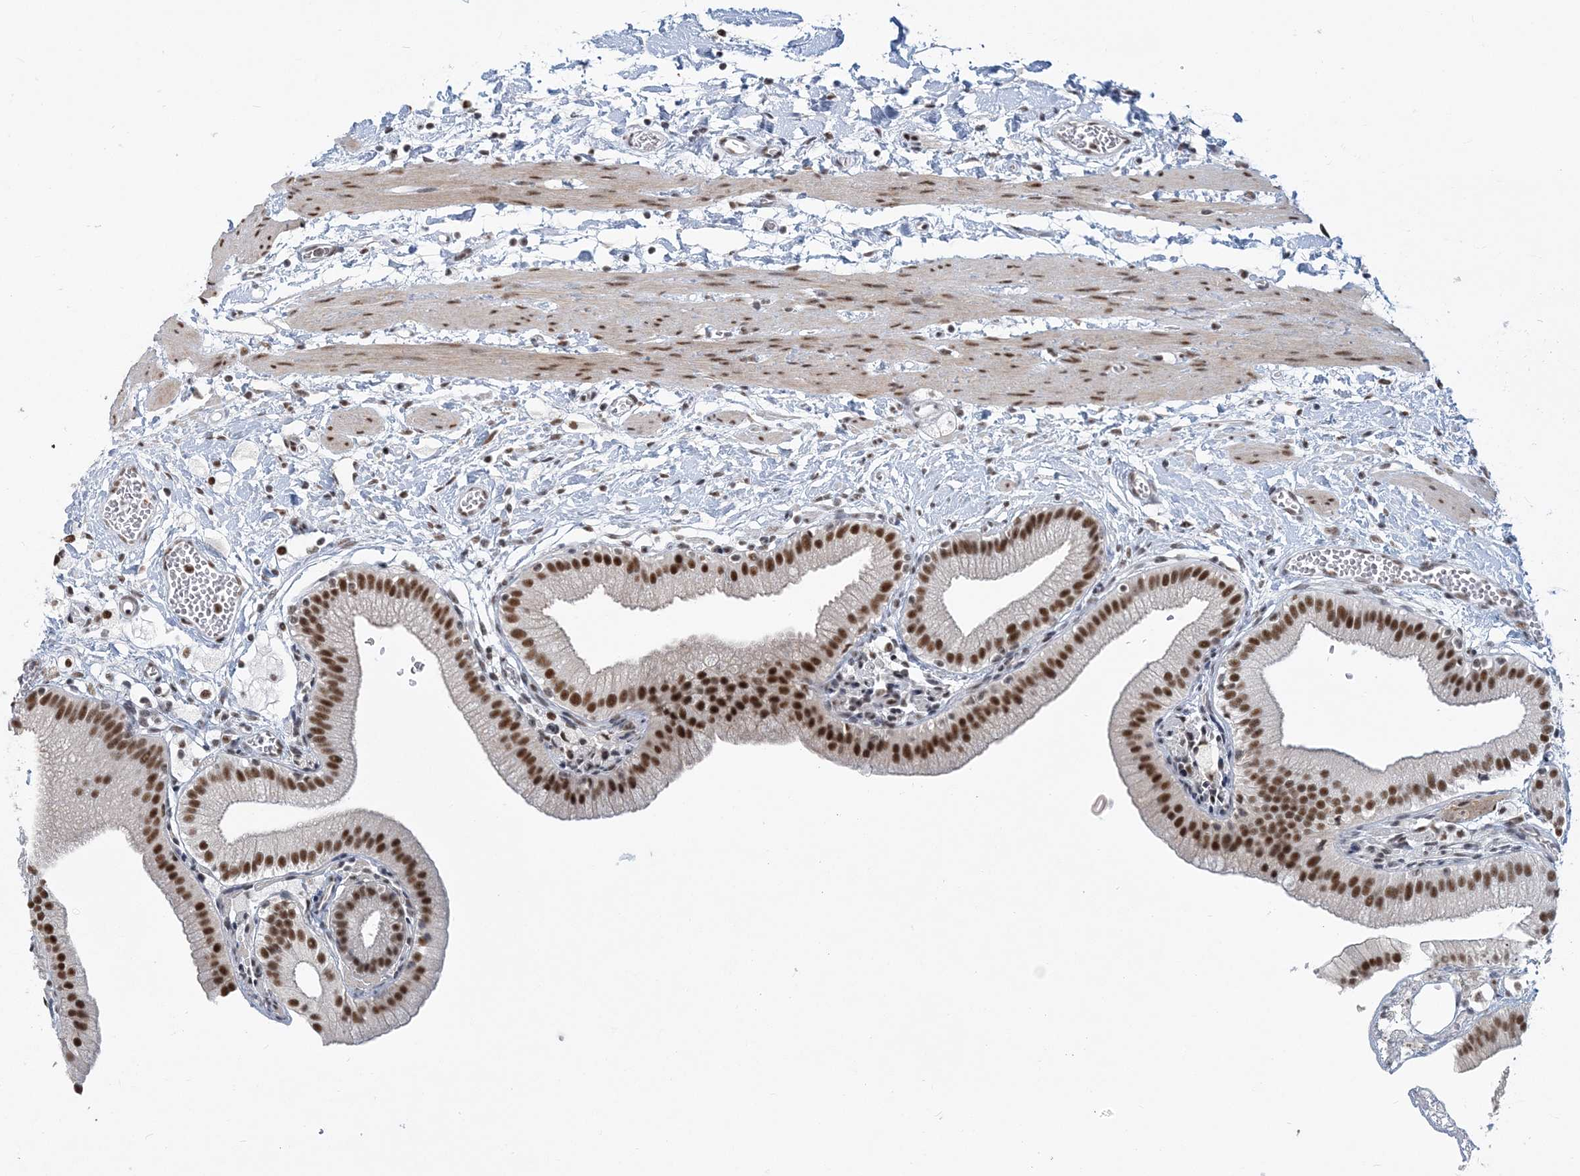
{"staining": {"intensity": "strong", "quantity": ">75%", "location": "nuclear"}, "tissue": "gallbladder", "cell_type": "Glandular cells", "image_type": "normal", "snomed": [{"axis": "morphology", "description": "Normal tissue, NOS"}, {"axis": "topography", "description": "Gallbladder"}], "caption": "DAB (3,3'-diaminobenzidine) immunohistochemical staining of normal human gallbladder demonstrates strong nuclear protein staining in about >75% of glandular cells.", "gene": "PLRG1", "patient": {"sex": "male", "age": 55}}